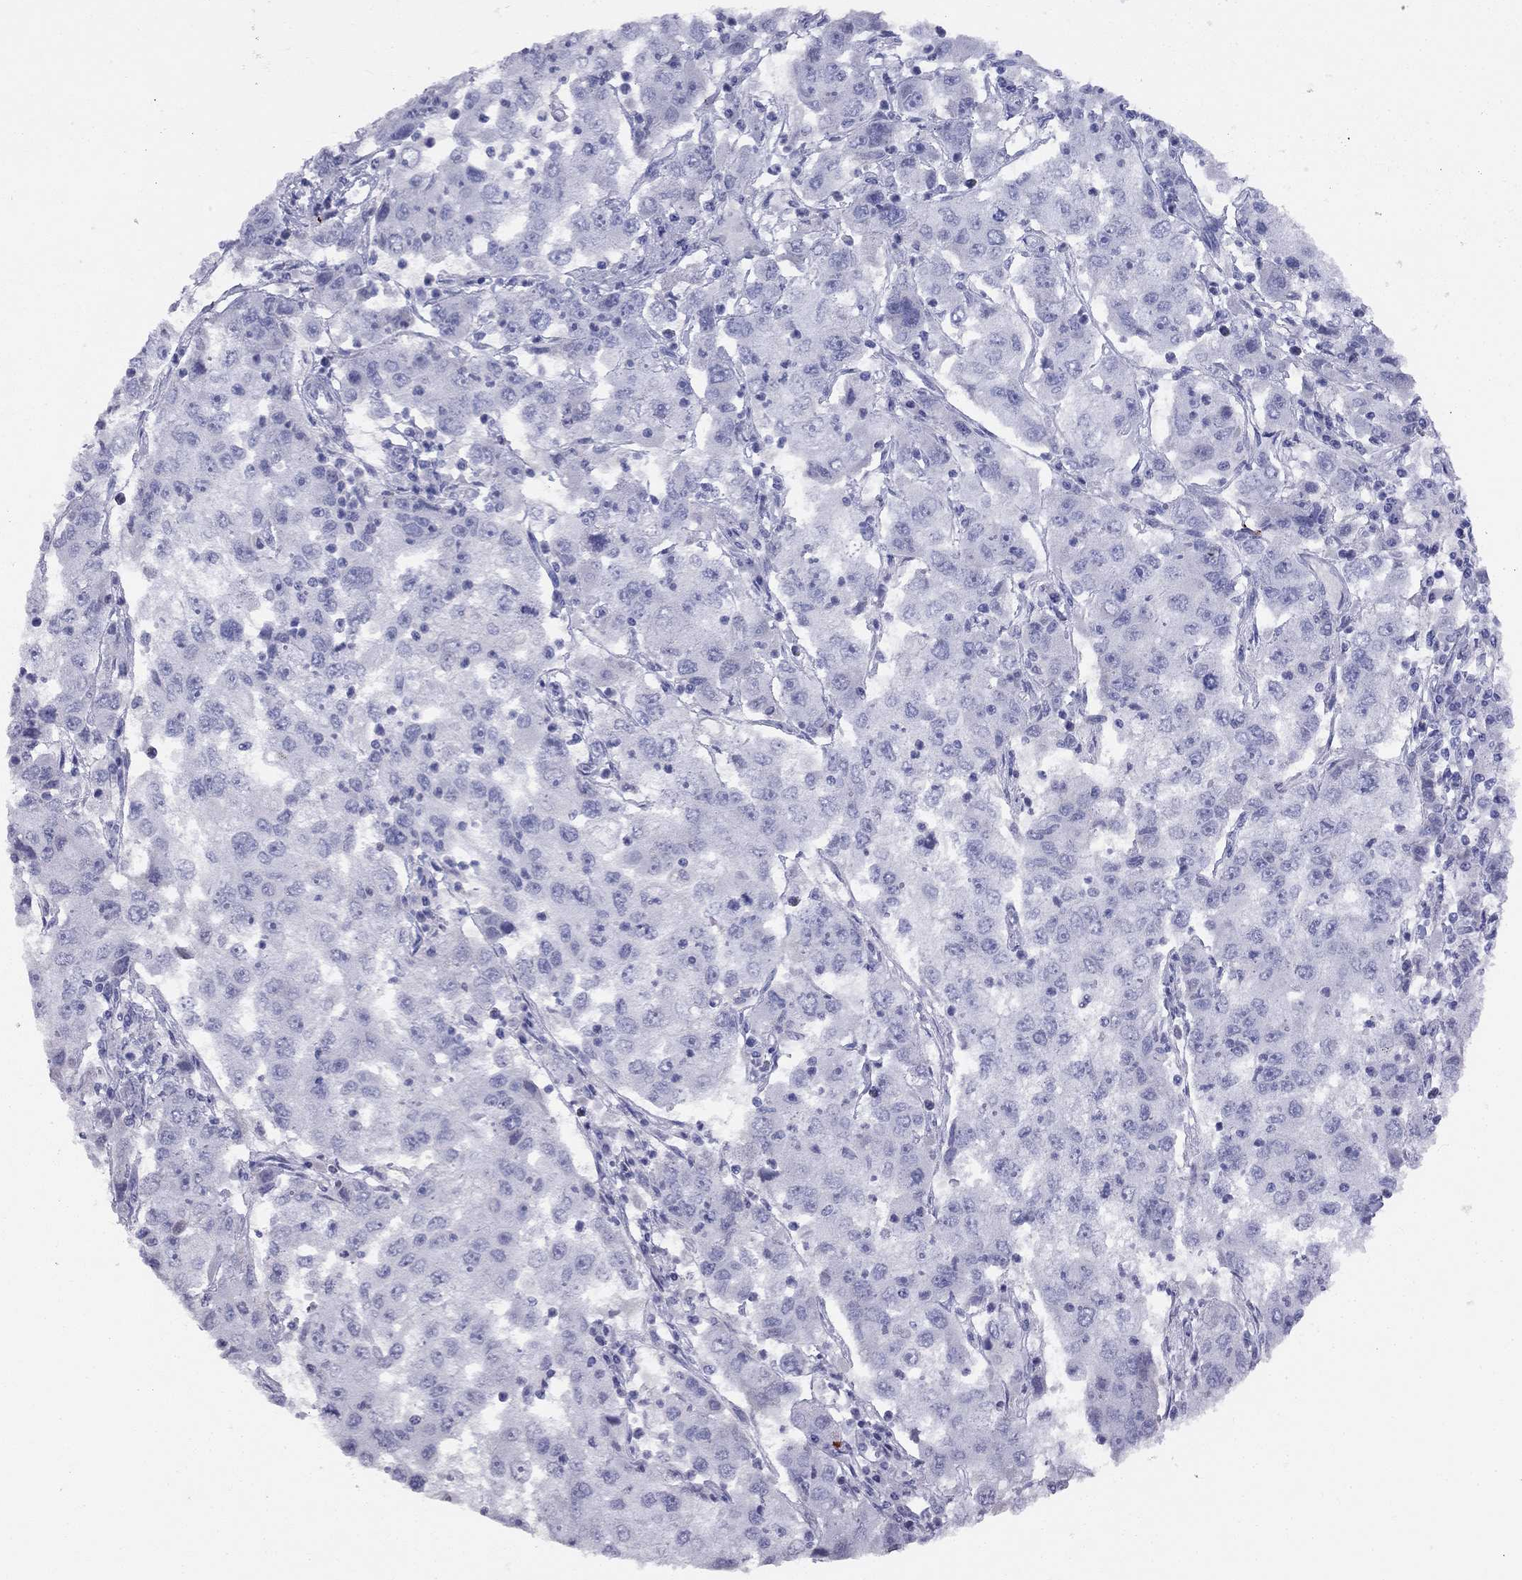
{"staining": {"intensity": "negative", "quantity": "none", "location": "none"}, "tissue": "cervical cancer", "cell_type": "Tumor cells", "image_type": "cancer", "snomed": [{"axis": "morphology", "description": "Squamous cell carcinoma, NOS"}, {"axis": "topography", "description": "Cervix"}], "caption": "This is an immunohistochemistry image of human squamous cell carcinoma (cervical). There is no positivity in tumor cells.", "gene": "KLRG1", "patient": {"sex": "female", "age": 36}}